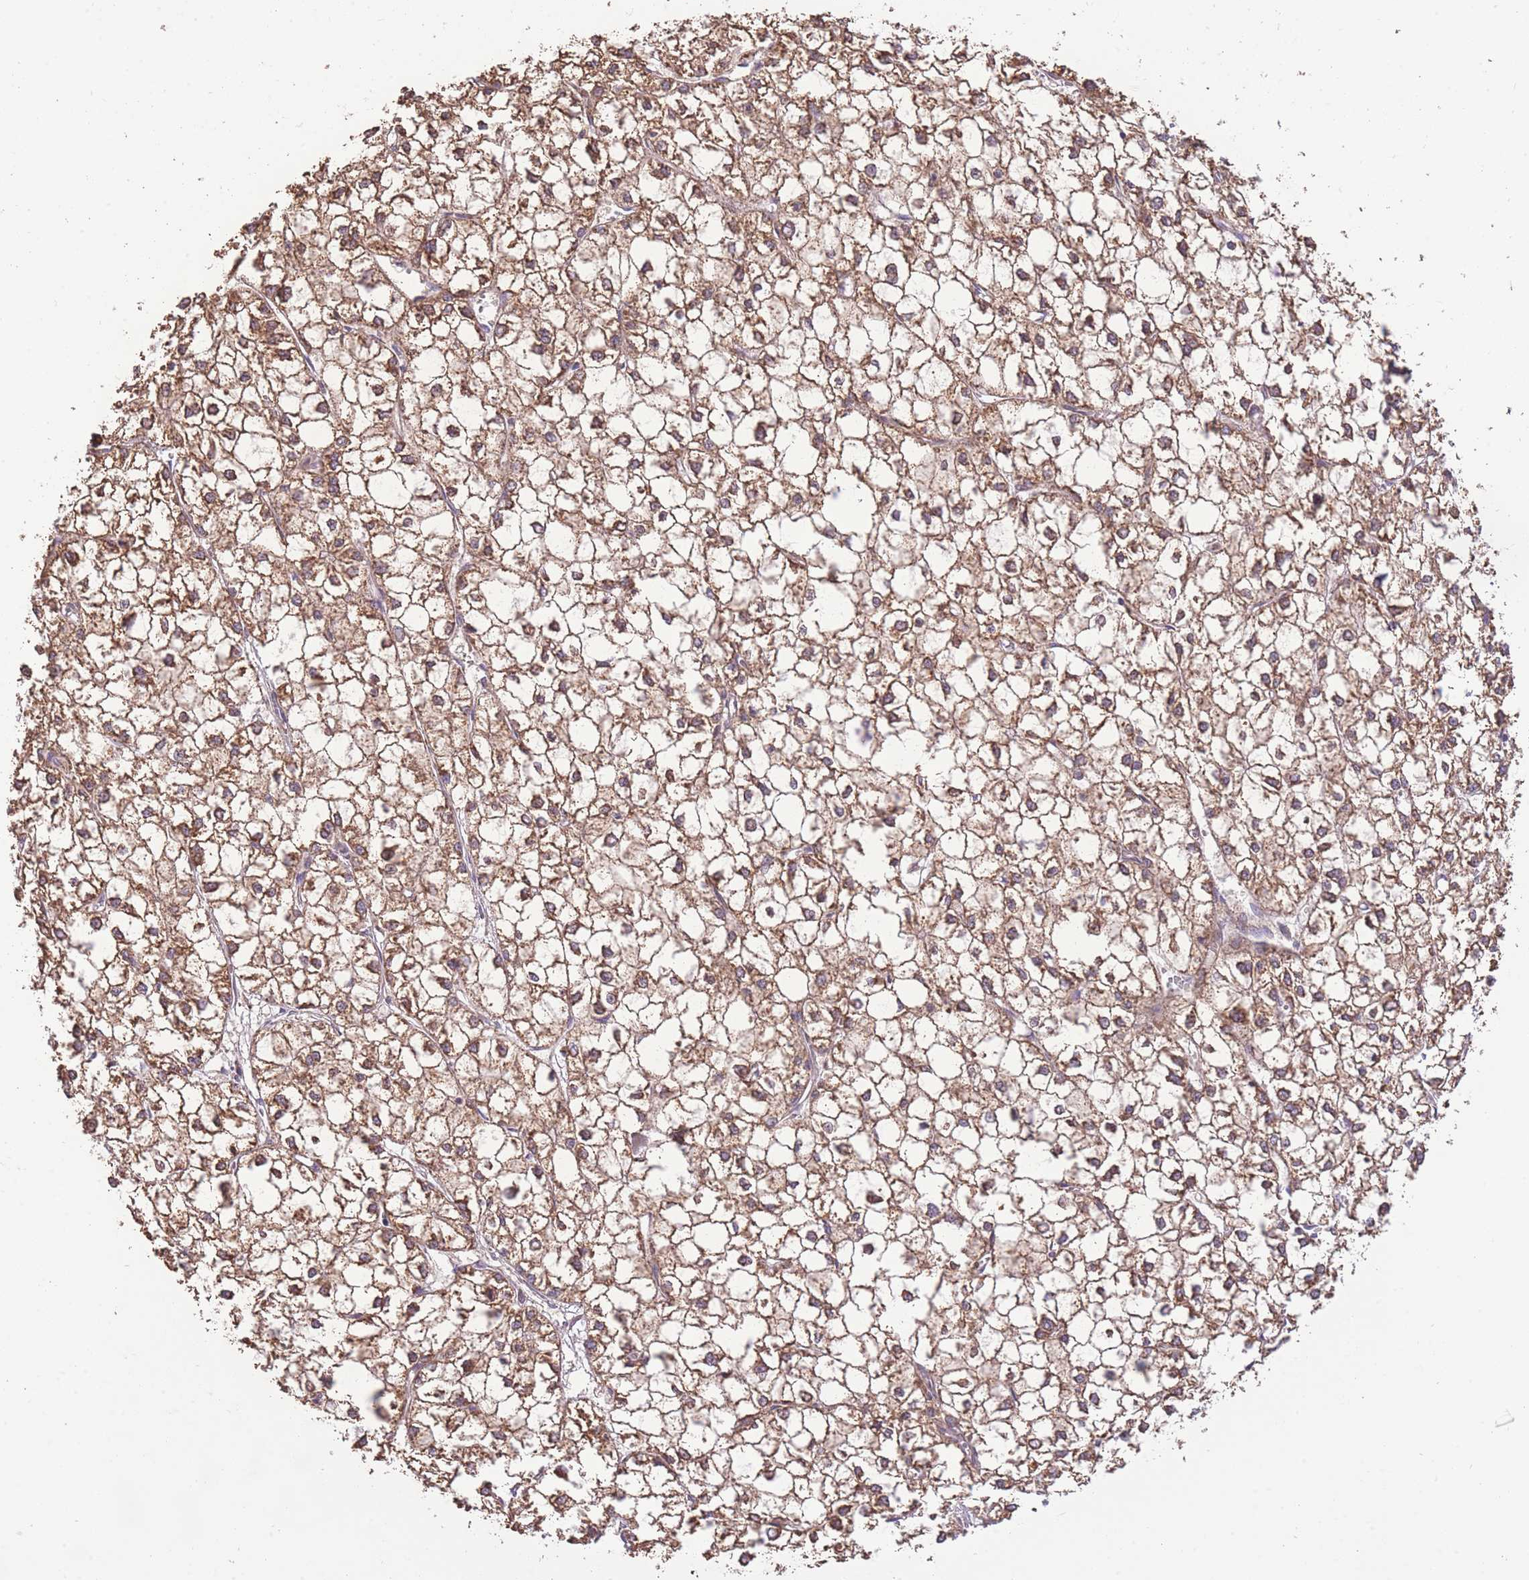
{"staining": {"intensity": "moderate", "quantity": ">75%", "location": "cytoplasmic/membranous"}, "tissue": "liver cancer", "cell_type": "Tumor cells", "image_type": "cancer", "snomed": [{"axis": "morphology", "description": "Carcinoma, Hepatocellular, NOS"}, {"axis": "topography", "description": "Liver"}], "caption": "Immunohistochemical staining of liver hepatocellular carcinoma reveals medium levels of moderate cytoplasmic/membranous staining in approximately >75% of tumor cells.", "gene": "PREP", "patient": {"sex": "female", "age": 43}}